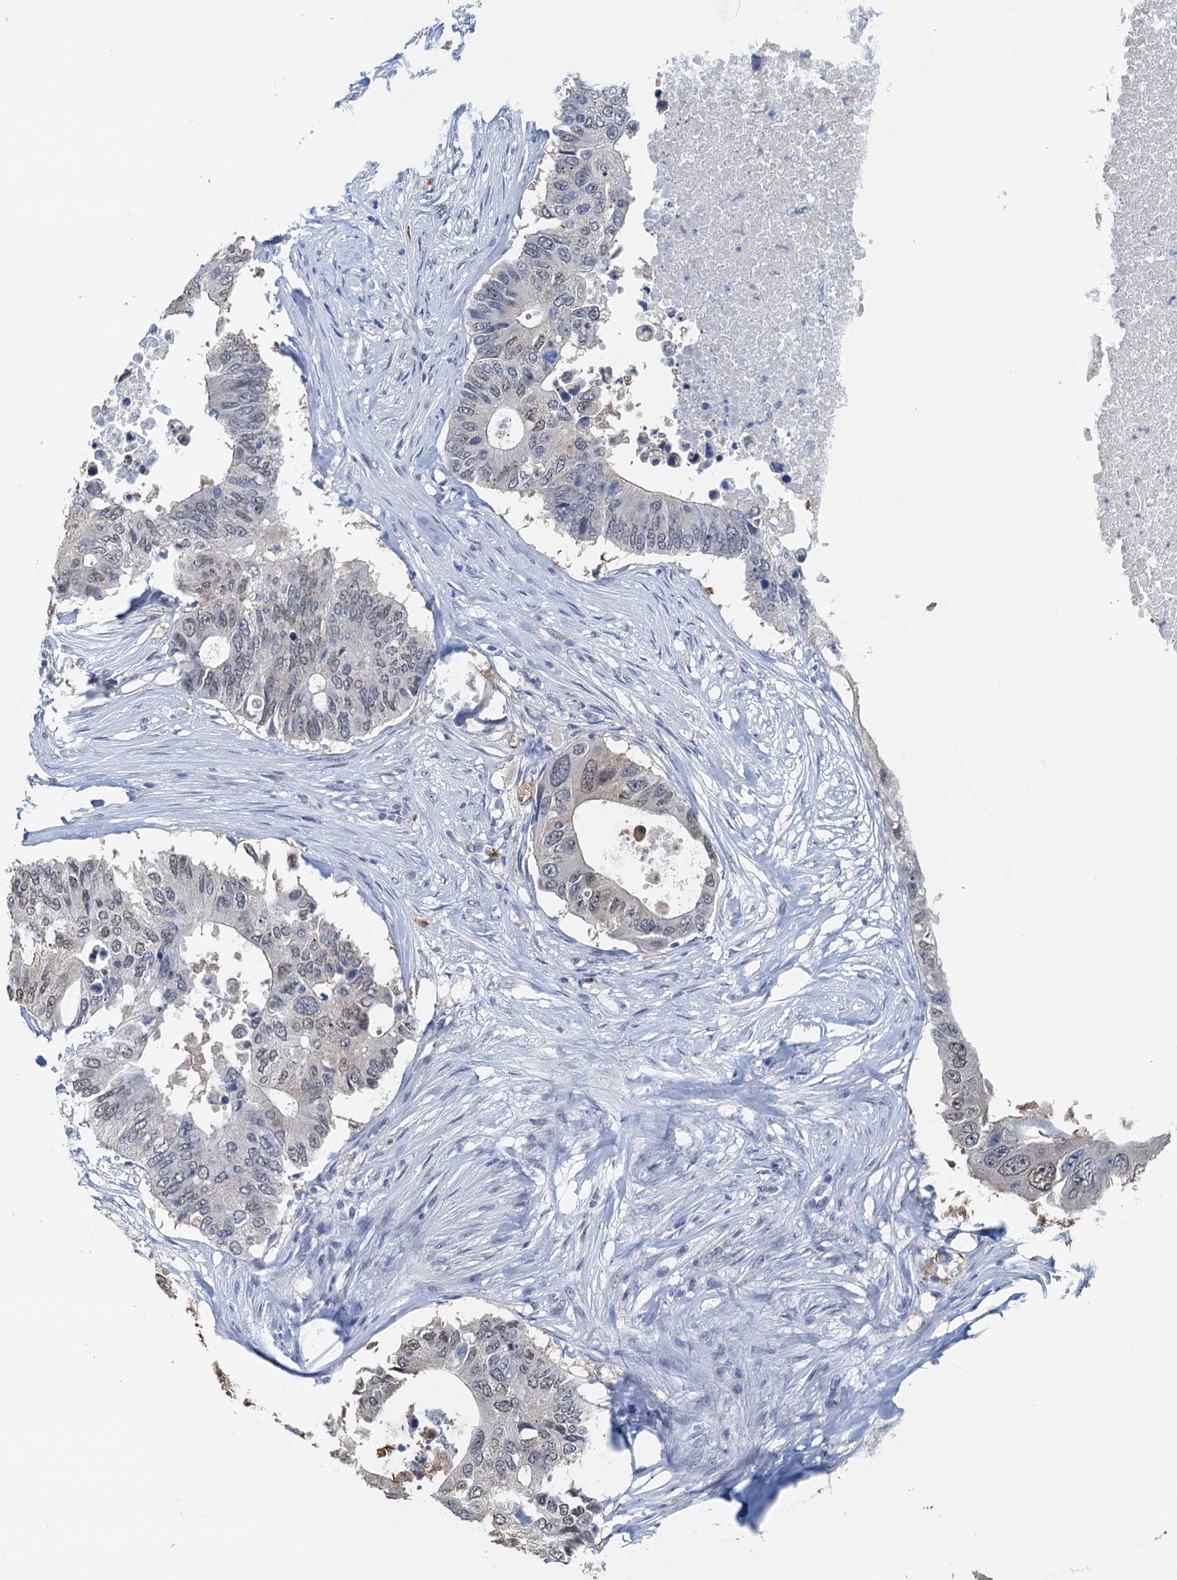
{"staining": {"intensity": "weak", "quantity": "<25%", "location": "nuclear"}, "tissue": "colorectal cancer", "cell_type": "Tumor cells", "image_type": "cancer", "snomed": [{"axis": "morphology", "description": "Adenocarcinoma, NOS"}, {"axis": "topography", "description": "Colon"}], "caption": "IHC of human colorectal cancer (adenocarcinoma) demonstrates no positivity in tumor cells.", "gene": "AHCY", "patient": {"sex": "male", "age": 71}}